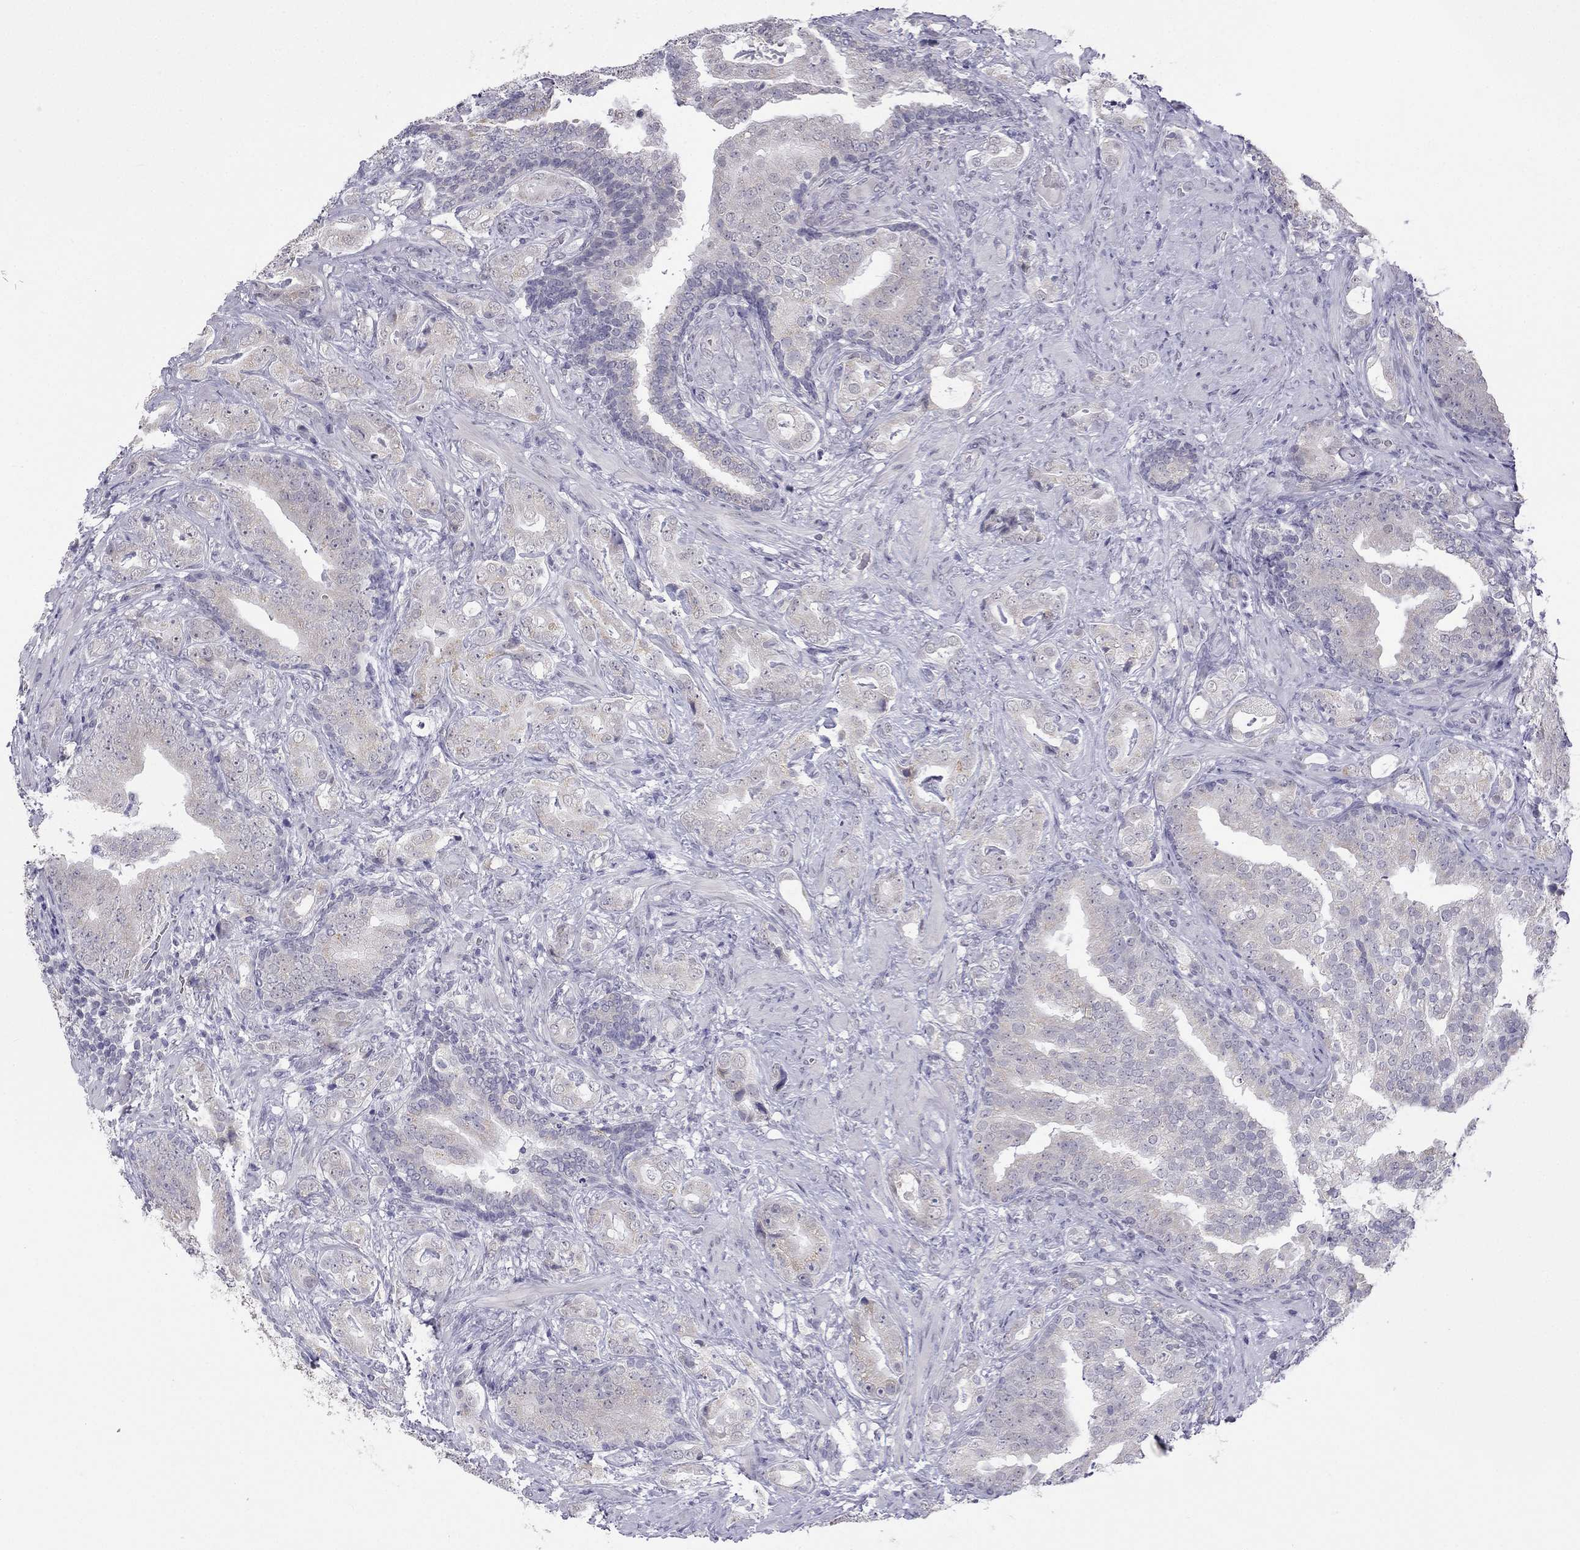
{"staining": {"intensity": "weak", "quantity": "<25%", "location": "cytoplasmic/membranous"}, "tissue": "prostate cancer", "cell_type": "Tumor cells", "image_type": "cancer", "snomed": [{"axis": "morphology", "description": "Adenocarcinoma, NOS"}, {"axis": "topography", "description": "Prostate"}], "caption": "Tumor cells are negative for brown protein staining in prostate cancer (adenocarcinoma). Brightfield microscopy of immunohistochemistry stained with DAB (brown) and hematoxylin (blue), captured at high magnification.", "gene": "C5orf49", "patient": {"sex": "male", "age": 57}}